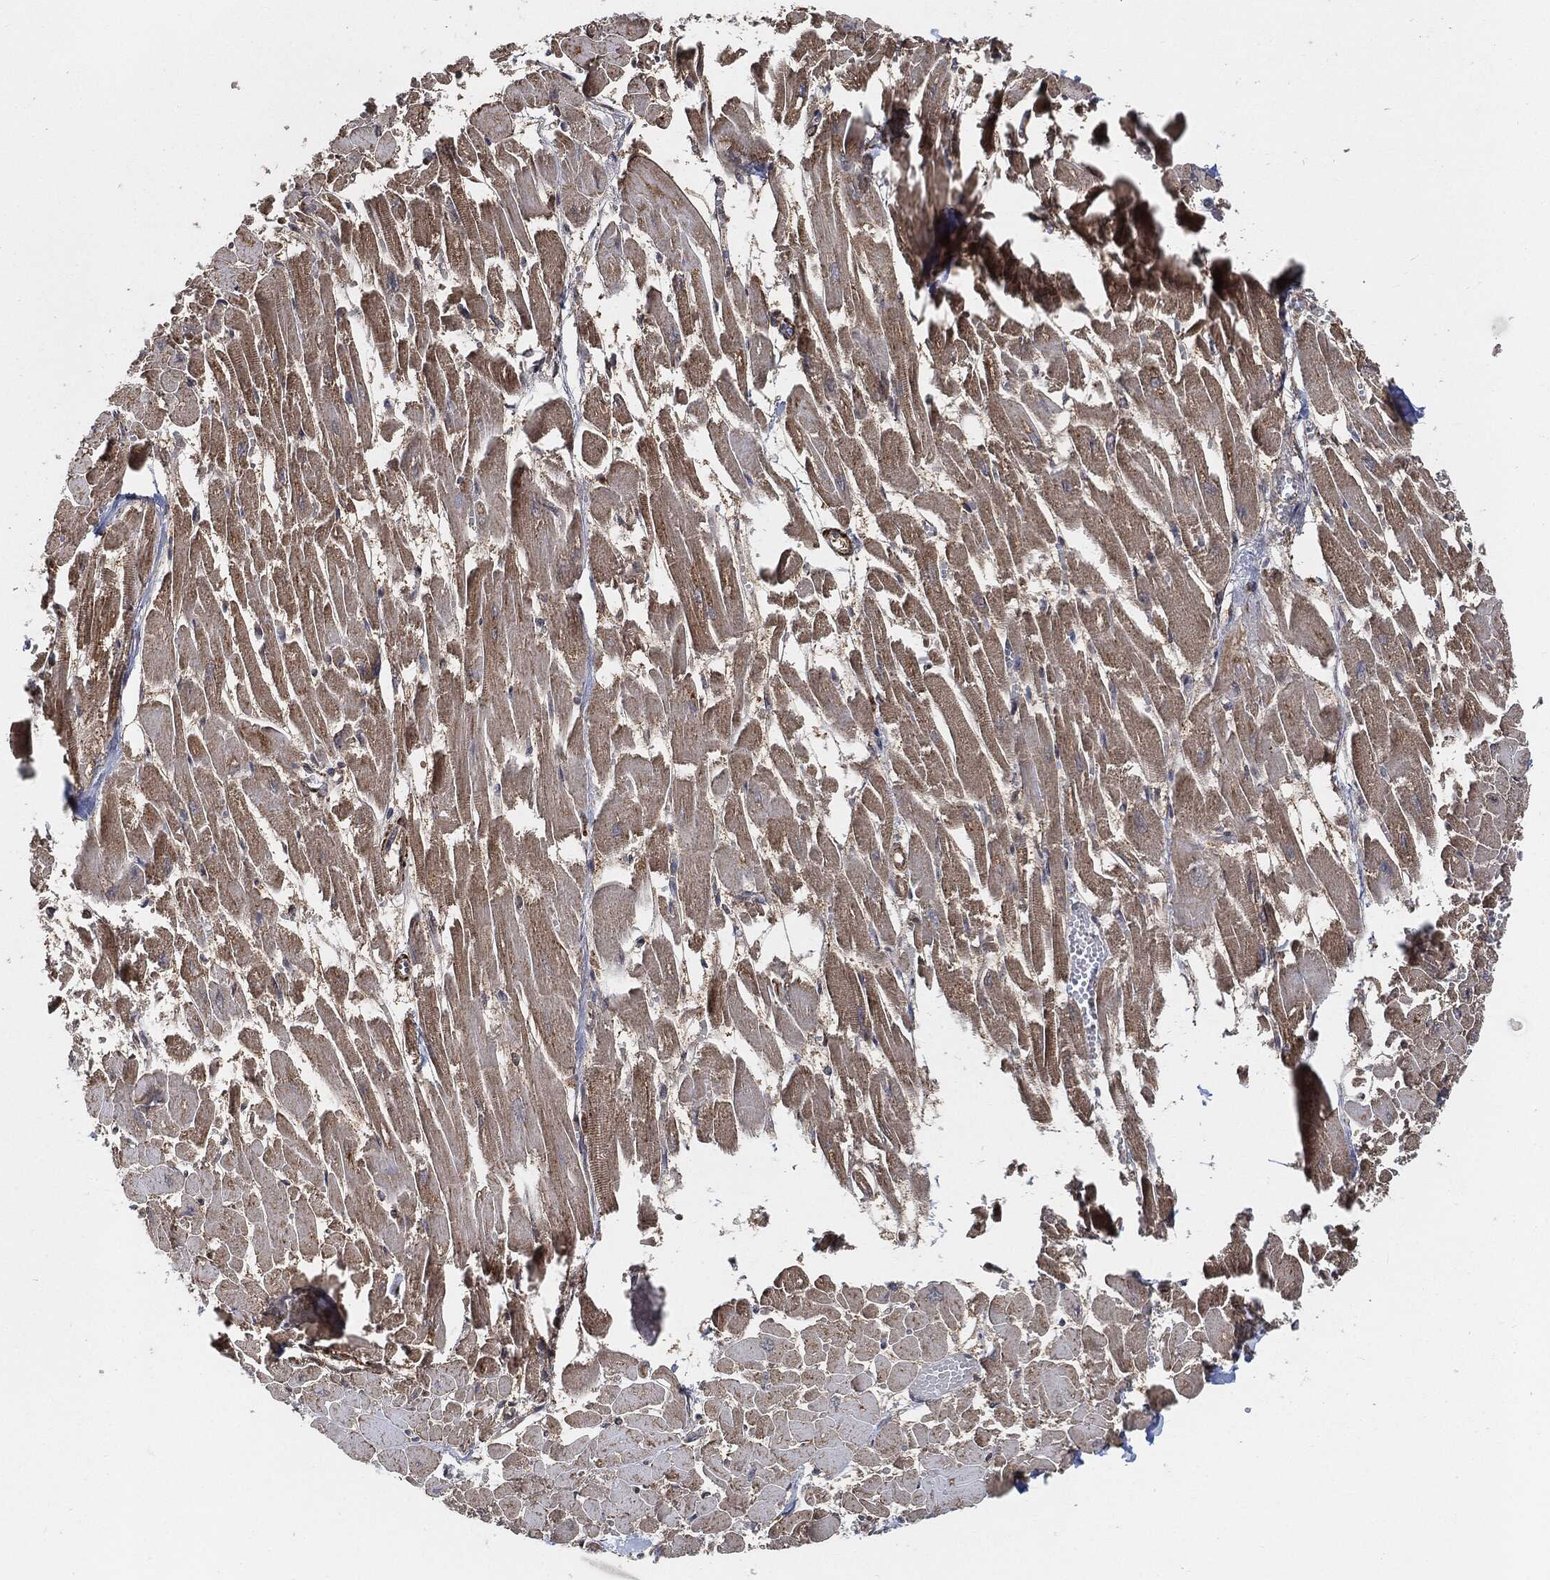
{"staining": {"intensity": "weak", "quantity": "25%-75%", "location": "cytoplasmic/membranous"}, "tissue": "heart muscle", "cell_type": "Cardiomyocytes", "image_type": "normal", "snomed": [{"axis": "morphology", "description": "Normal tissue, NOS"}, {"axis": "topography", "description": "Heart"}], "caption": "Immunohistochemistry (IHC) photomicrograph of unremarkable heart muscle: human heart muscle stained using IHC reveals low levels of weak protein expression localized specifically in the cytoplasmic/membranous of cardiomyocytes, appearing as a cytoplasmic/membranous brown color.", "gene": "CUTA", "patient": {"sex": "female", "age": 52}}